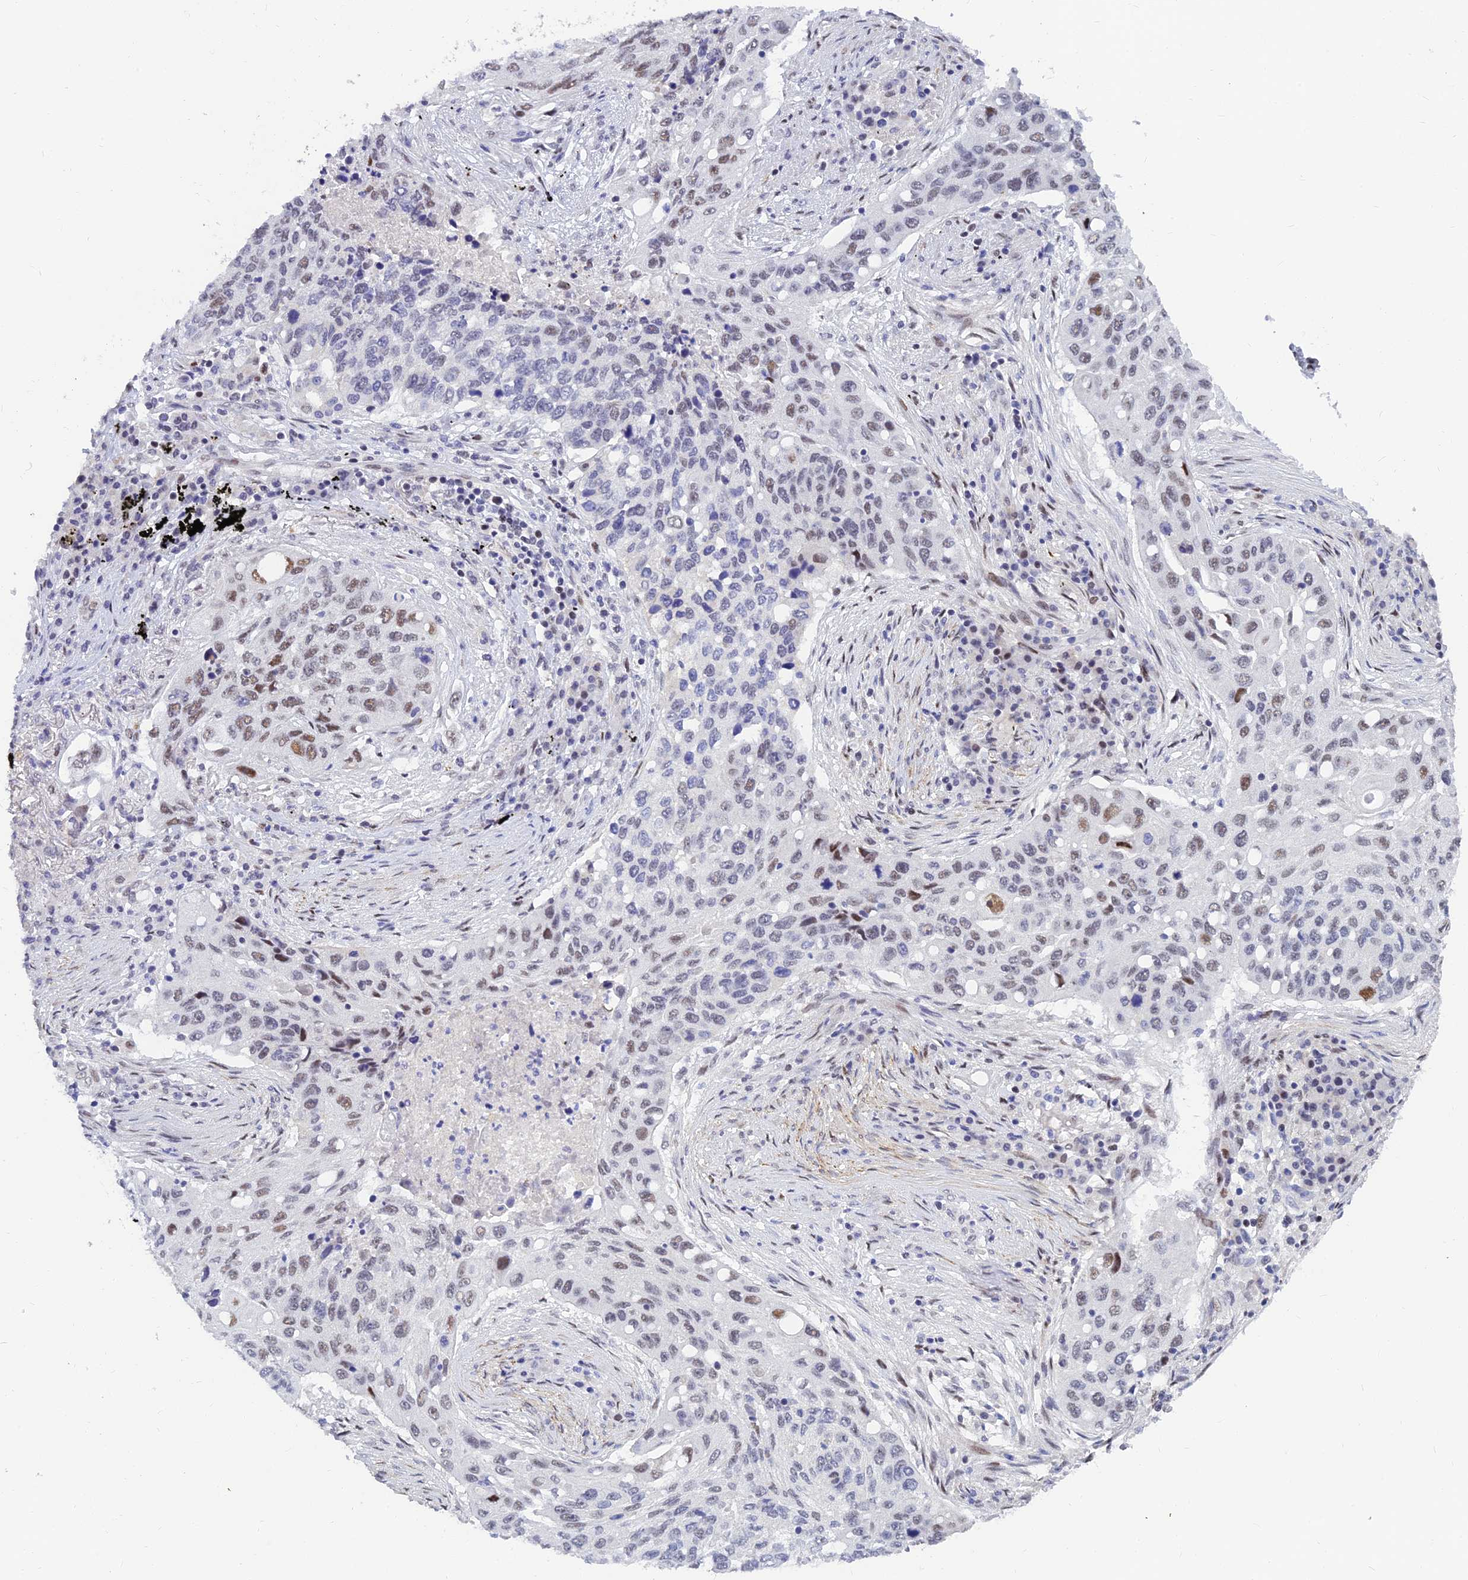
{"staining": {"intensity": "moderate", "quantity": "<25%", "location": "nuclear"}, "tissue": "lung cancer", "cell_type": "Tumor cells", "image_type": "cancer", "snomed": [{"axis": "morphology", "description": "Squamous cell carcinoma, NOS"}, {"axis": "topography", "description": "Lung"}], "caption": "Protein expression analysis of lung squamous cell carcinoma exhibits moderate nuclear positivity in approximately <25% of tumor cells.", "gene": "CLK4", "patient": {"sex": "female", "age": 63}}